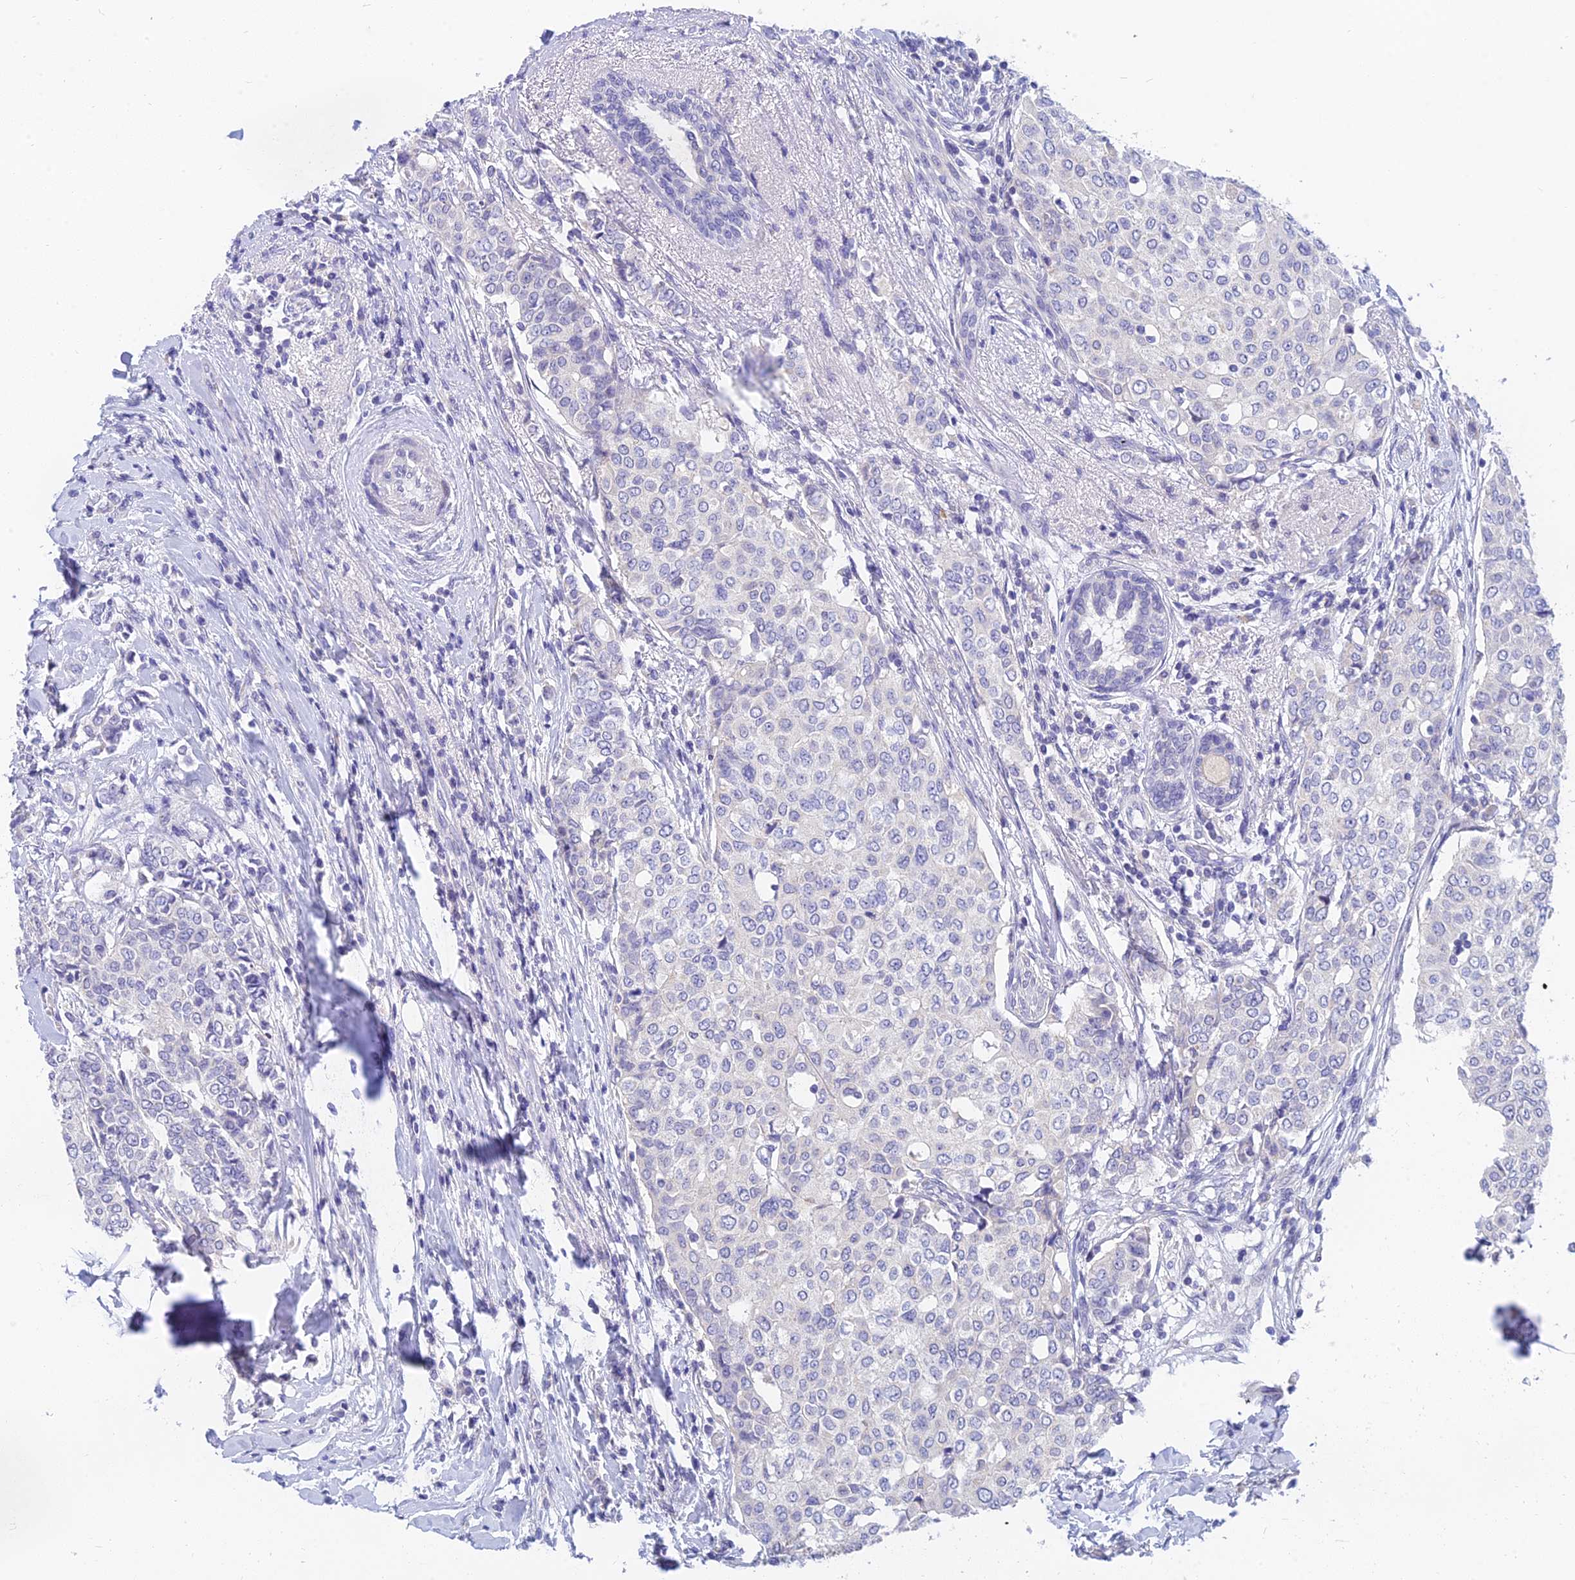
{"staining": {"intensity": "negative", "quantity": "none", "location": "none"}, "tissue": "breast cancer", "cell_type": "Tumor cells", "image_type": "cancer", "snomed": [{"axis": "morphology", "description": "Lobular carcinoma"}, {"axis": "topography", "description": "Breast"}], "caption": "Tumor cells show no significant positivity in breast cancer.", "gene": "TMEM161B", "patient": {"sex": "female", "age": 51}}